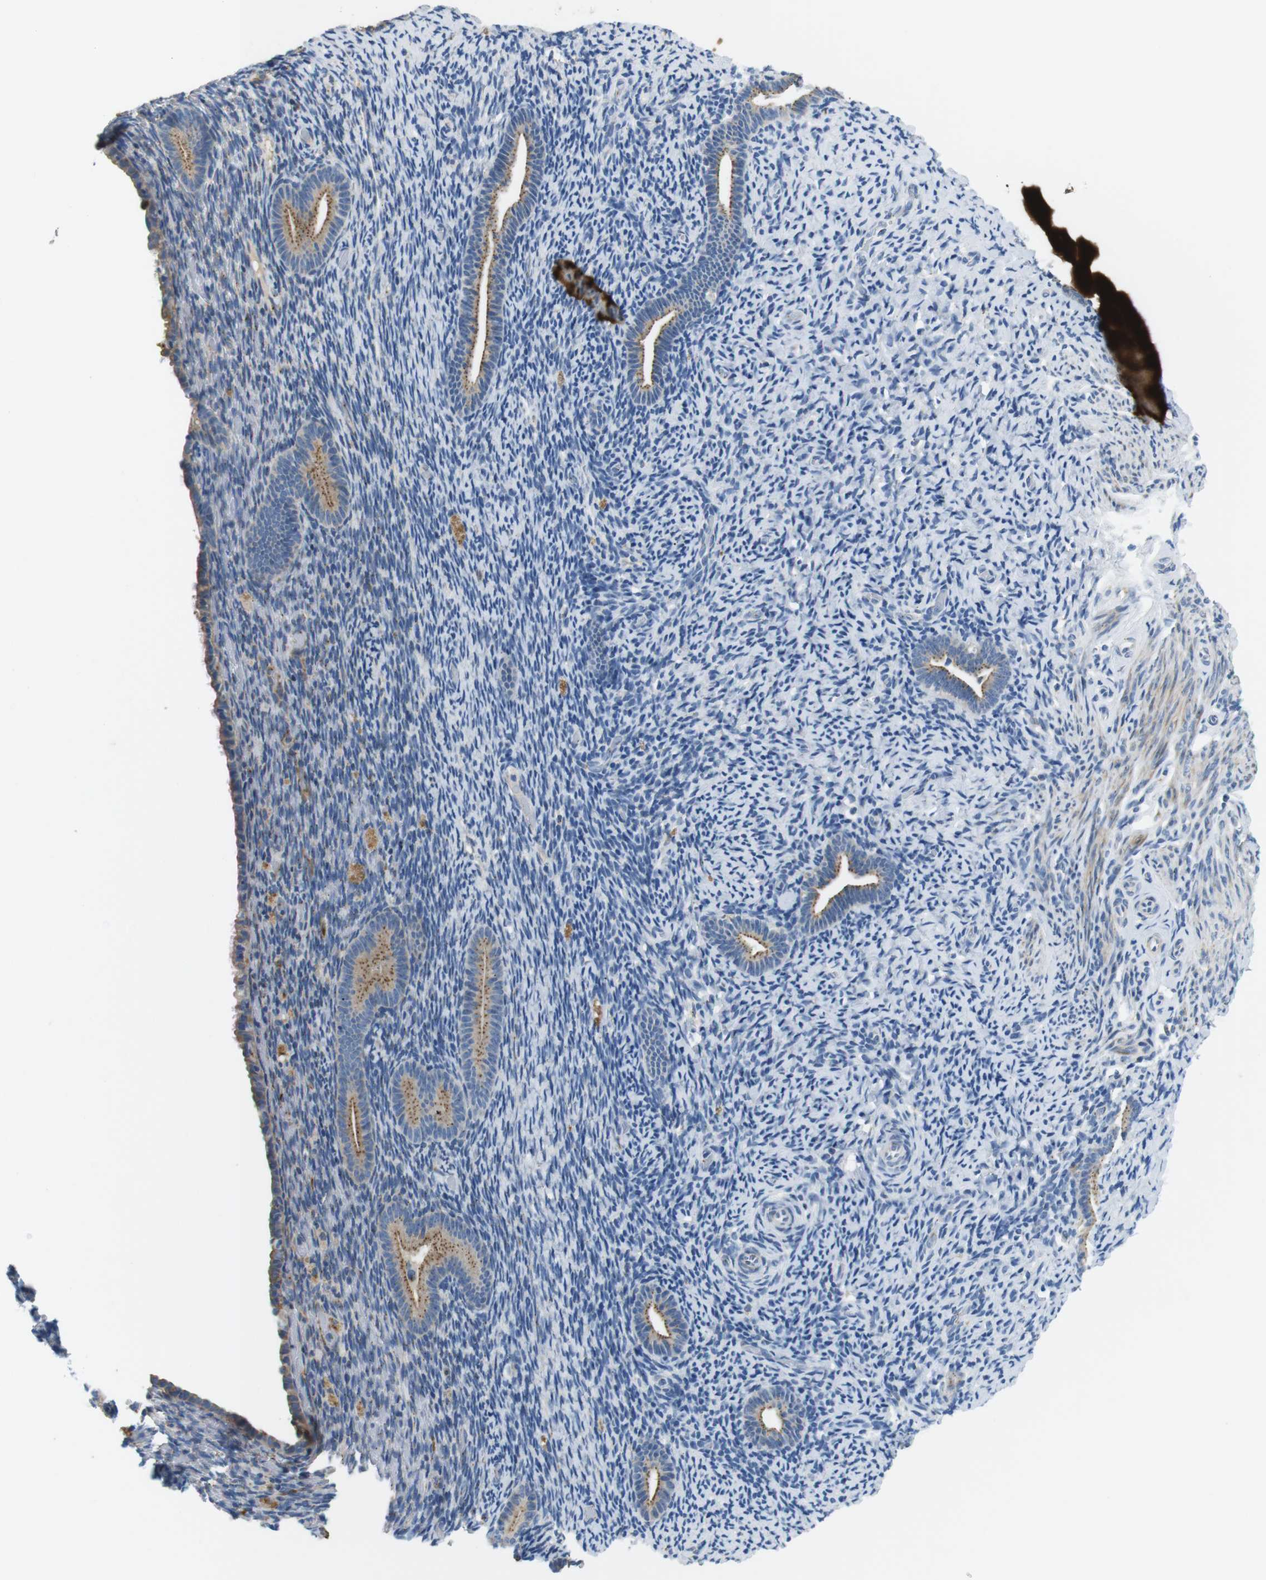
{"staining": {"intensity": "negative", "quantity": "none", "location": "none"}, "tissue": "endometrium", "cell_type": "Cells in endometrial stroma", "image_type": "normal", "snomed": [{"axis": "morphology", "description": "Normal tissue, NOS"}, {"axis": "topography", "description": "Endometrium"}], "caption": "This is an immunohistochemistry photomicrograph of unremarkable endometrium. There is no staining in cells in endometrial stroma.", "gene": "UNC5CL", "patient": {"sex": "female", "age": 51}}